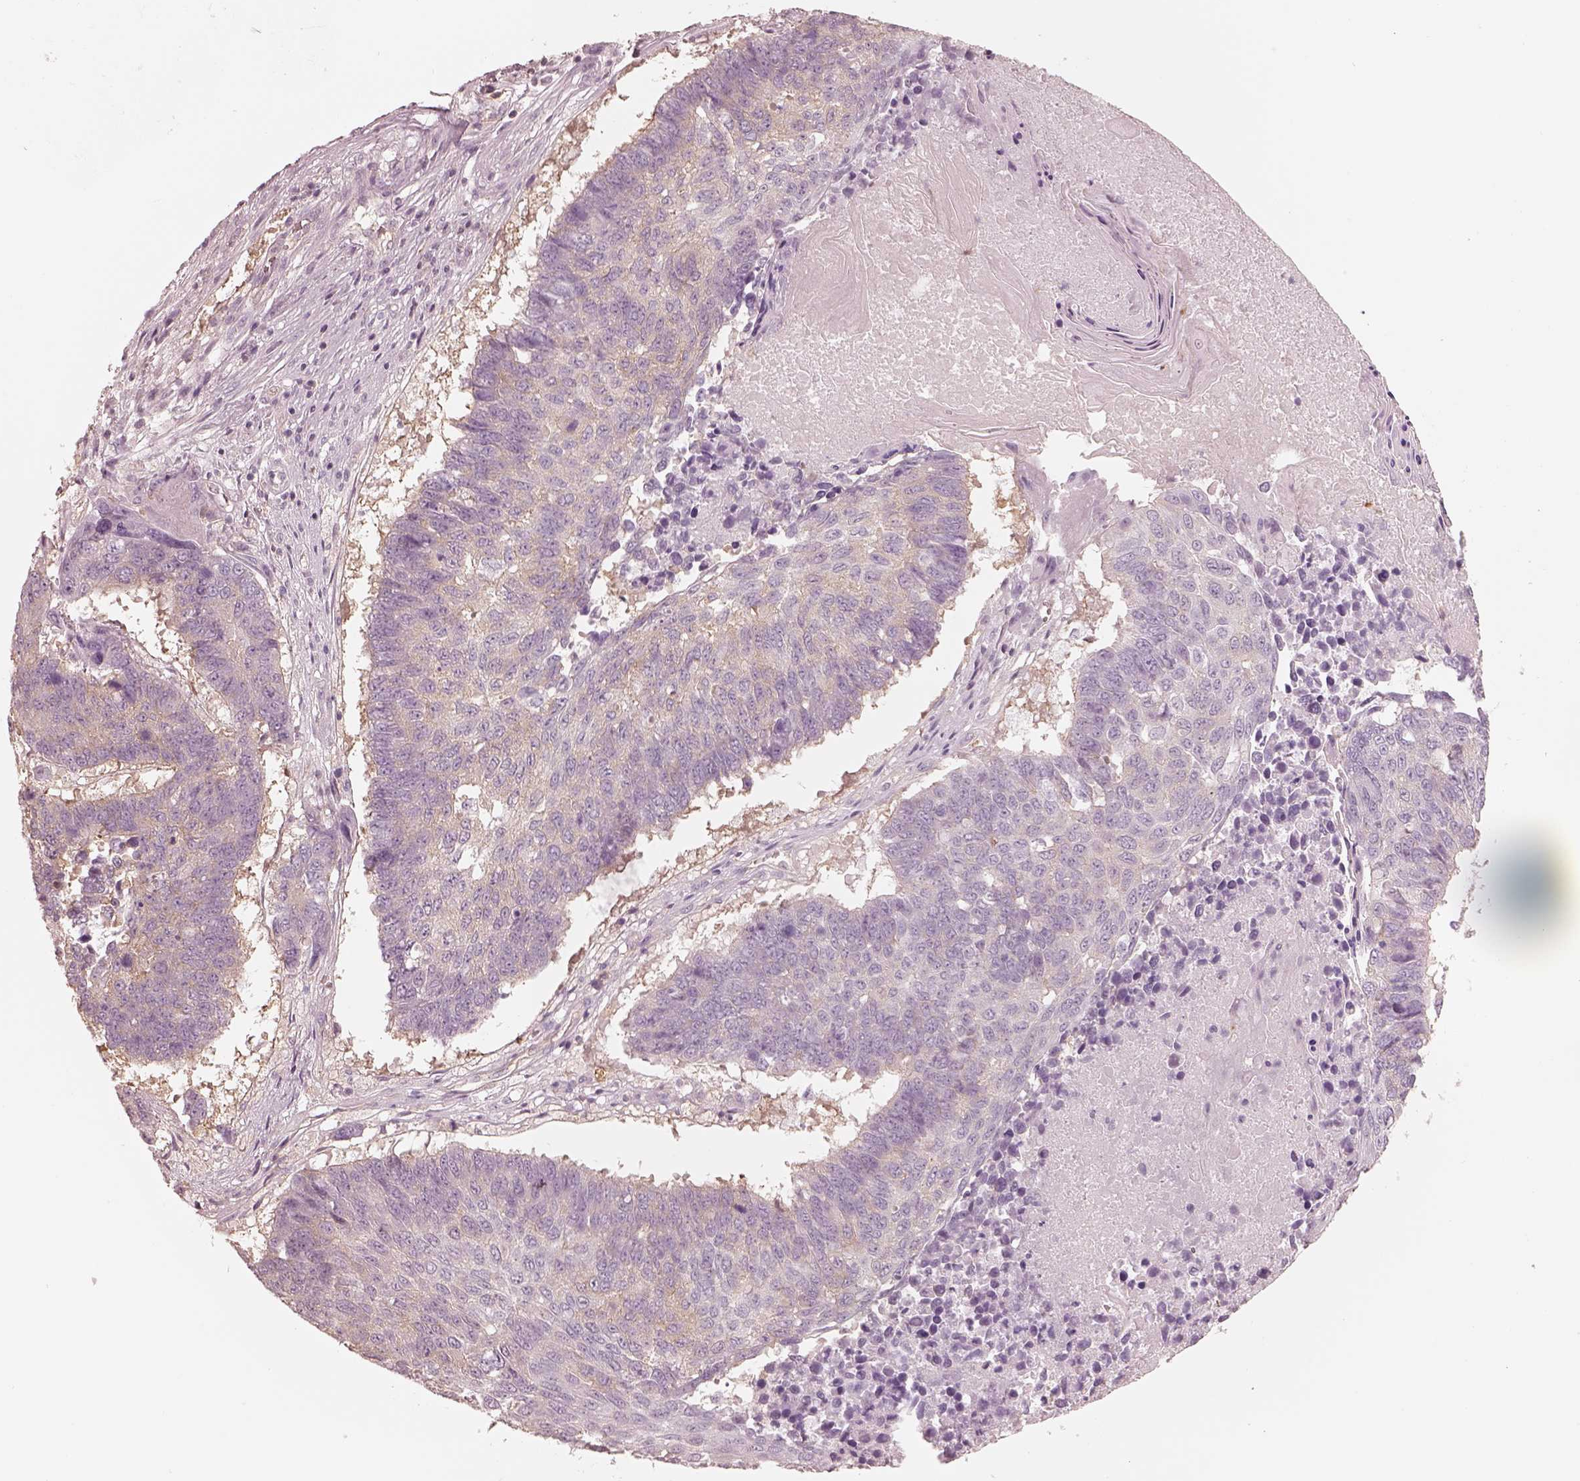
{"staining": {"intensity": "weak", "quantity": "25%-75%", "location": "cytoplasmic/membranous"}, "tissue": "lung cancer", "cell_type": "Tumor cells", "image_type": "cancer", "snomed": [{"axis": "morphology", "description": "Squamous cell carcinoma, NOS"}, {"axis": "topography", "description": "Lung"}], "caption": "Tumor cells reveal weak cytoplasmic/membranous expression in about 25%-75% of cells in lung cancer (squamous cell carcinoma).", "gene": "GPRIN1", "patient": {"sex": "male", "age": 73}}